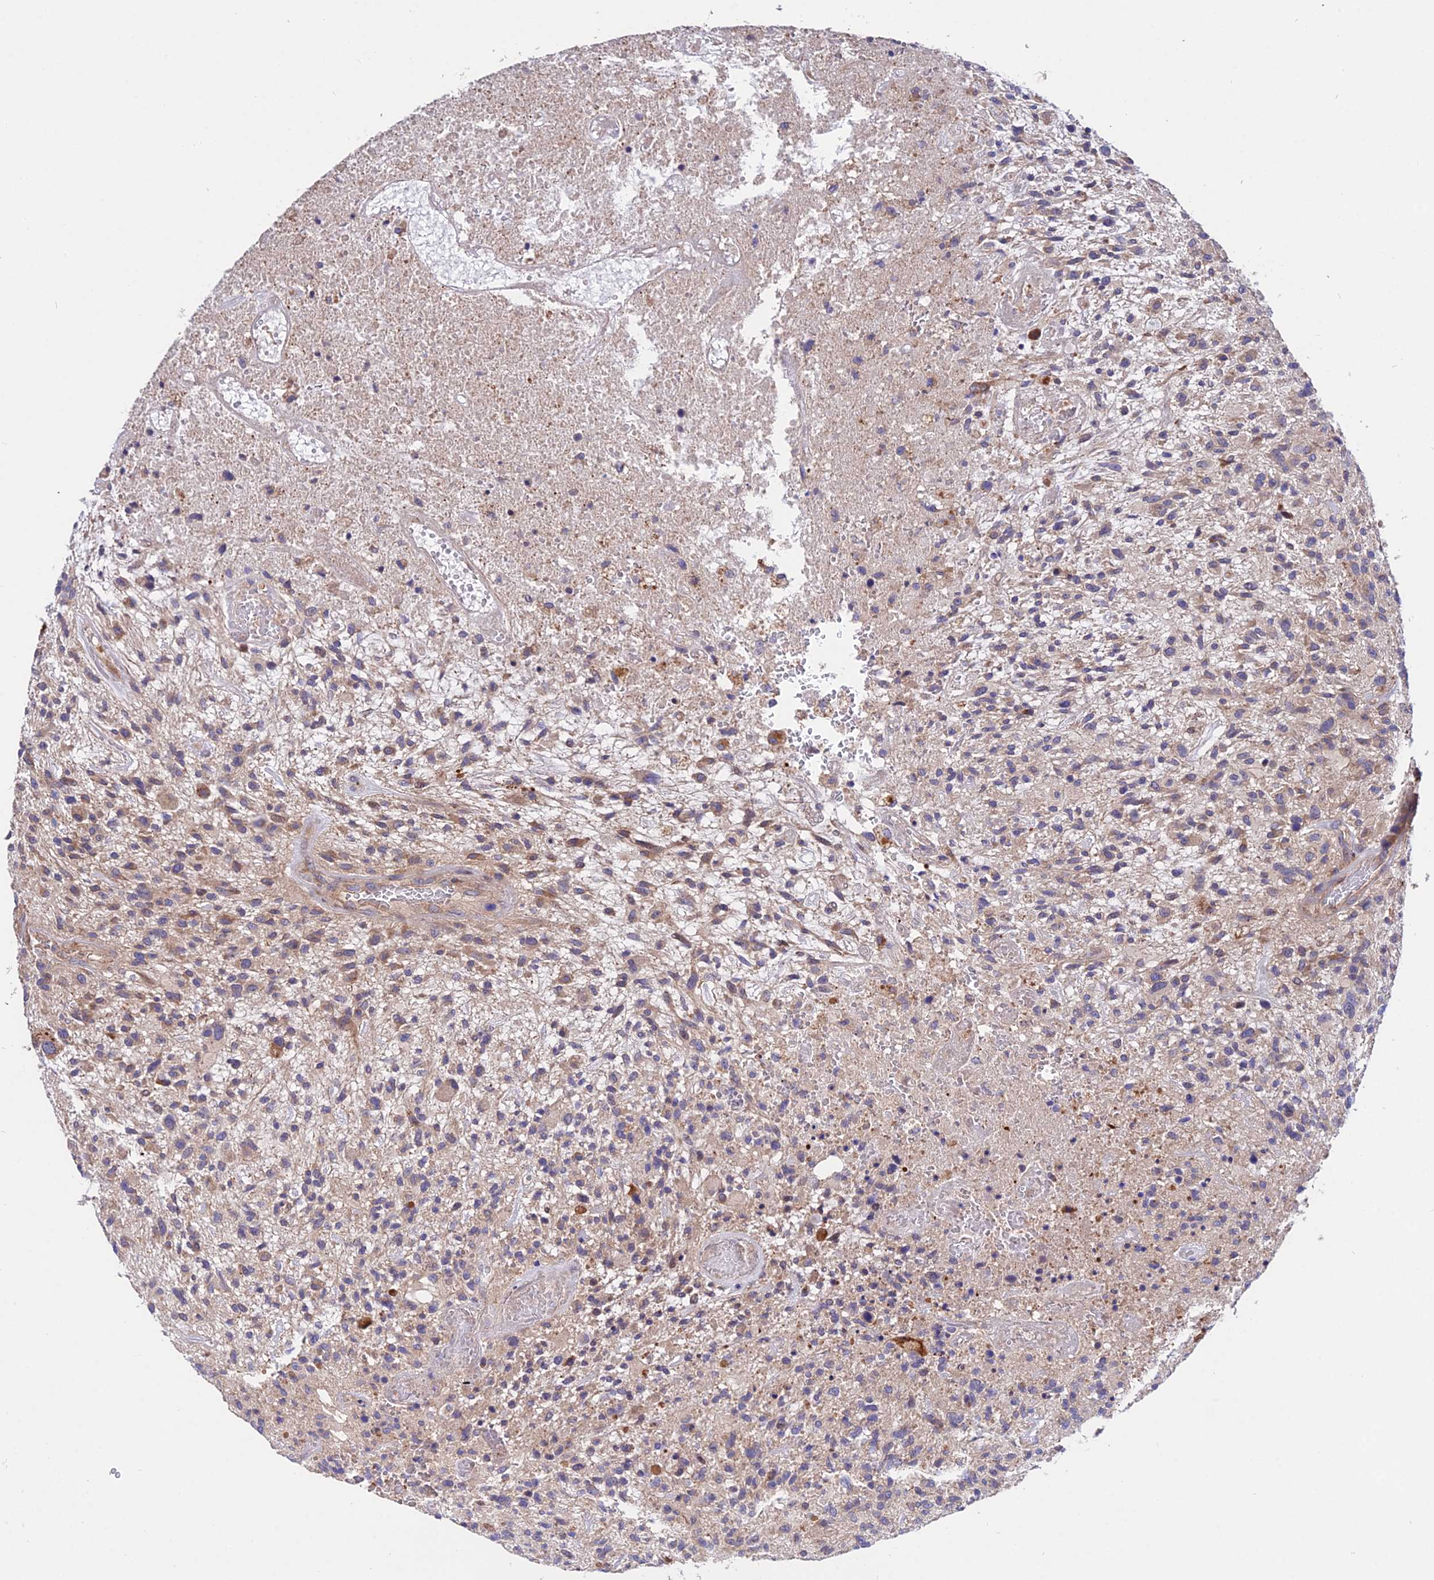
{"staining": {"intensity": "moderate", "quantity": "<25%", "location": "cytoplasmic/membranous"}, "tissue": "glioma", "cell_type": "Tumor cells", "image_type": "cancer", "snomed": [{"axis": "morphology", "description": "Glioma, malignant, High grade"}, {"axis": "topography", "description": "Brain"}], "caption": "This is a photomicrograph of immunohistochemistry staining of glioma, which shows moderate staining in the cytoplasmic/membranous of tumor cells.", "gene": "CDC37L1", "patient": {"sex": "male", "age": 47}}